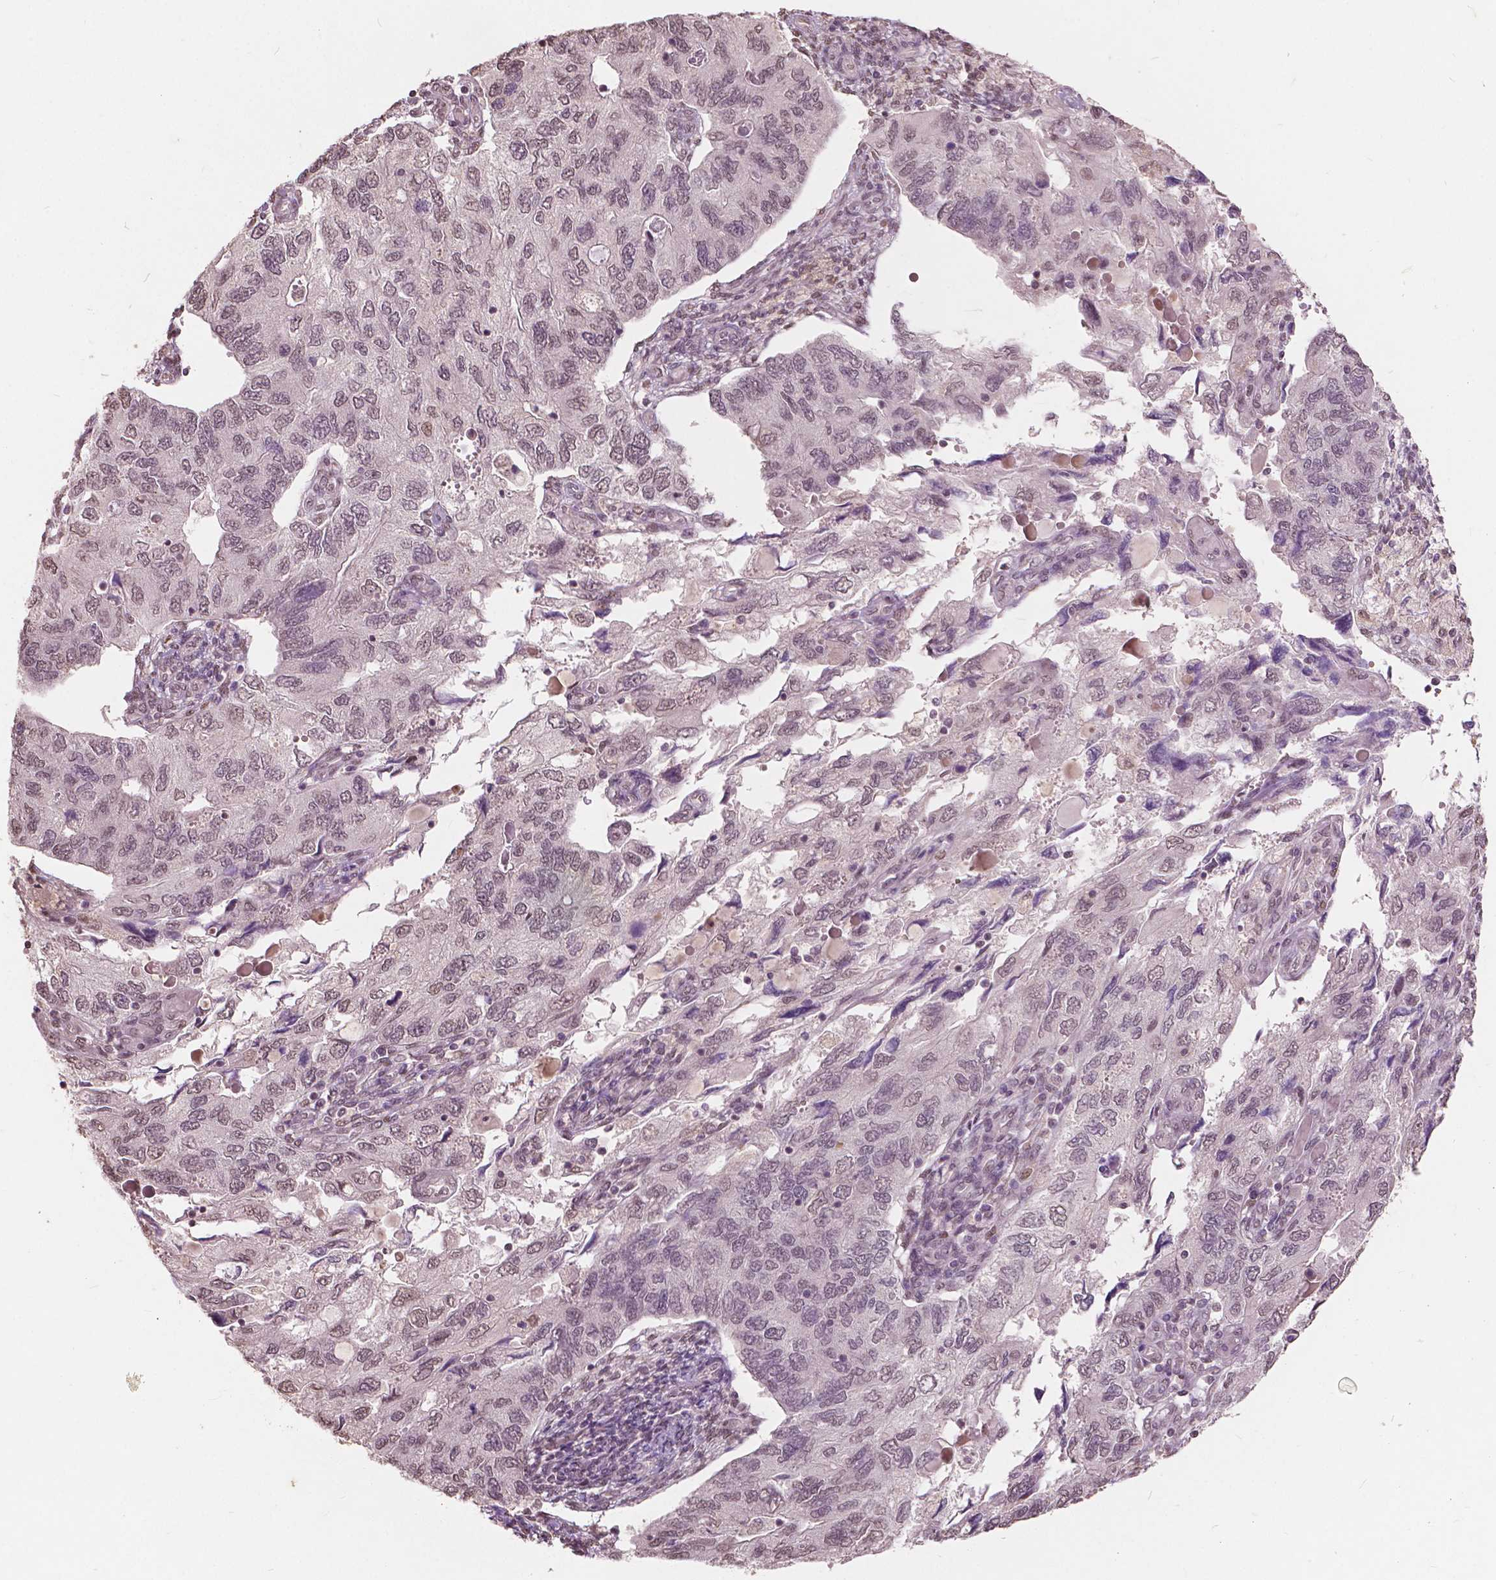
{"staining": {"intensity": "weak", "quantity": ">75%", "location": "nuclear"}, "tissue": "endometrial cancer", "cell_type": "Tumor cells", "image_type": "cancer", "snomed": [{"axis": "morphology", "description": "Carcinoma, NOS"}, {"axis": "topography", "description": "Uterus"}], "caption": "Weak nuclear expression is identified in approximately >75% of tumor cells in endometrial cancer. Ihc stains the protein in brown and the nuclei are stained blue.", "gene": "HOXA10", "patient": {"sex": "female", "age": 76}}